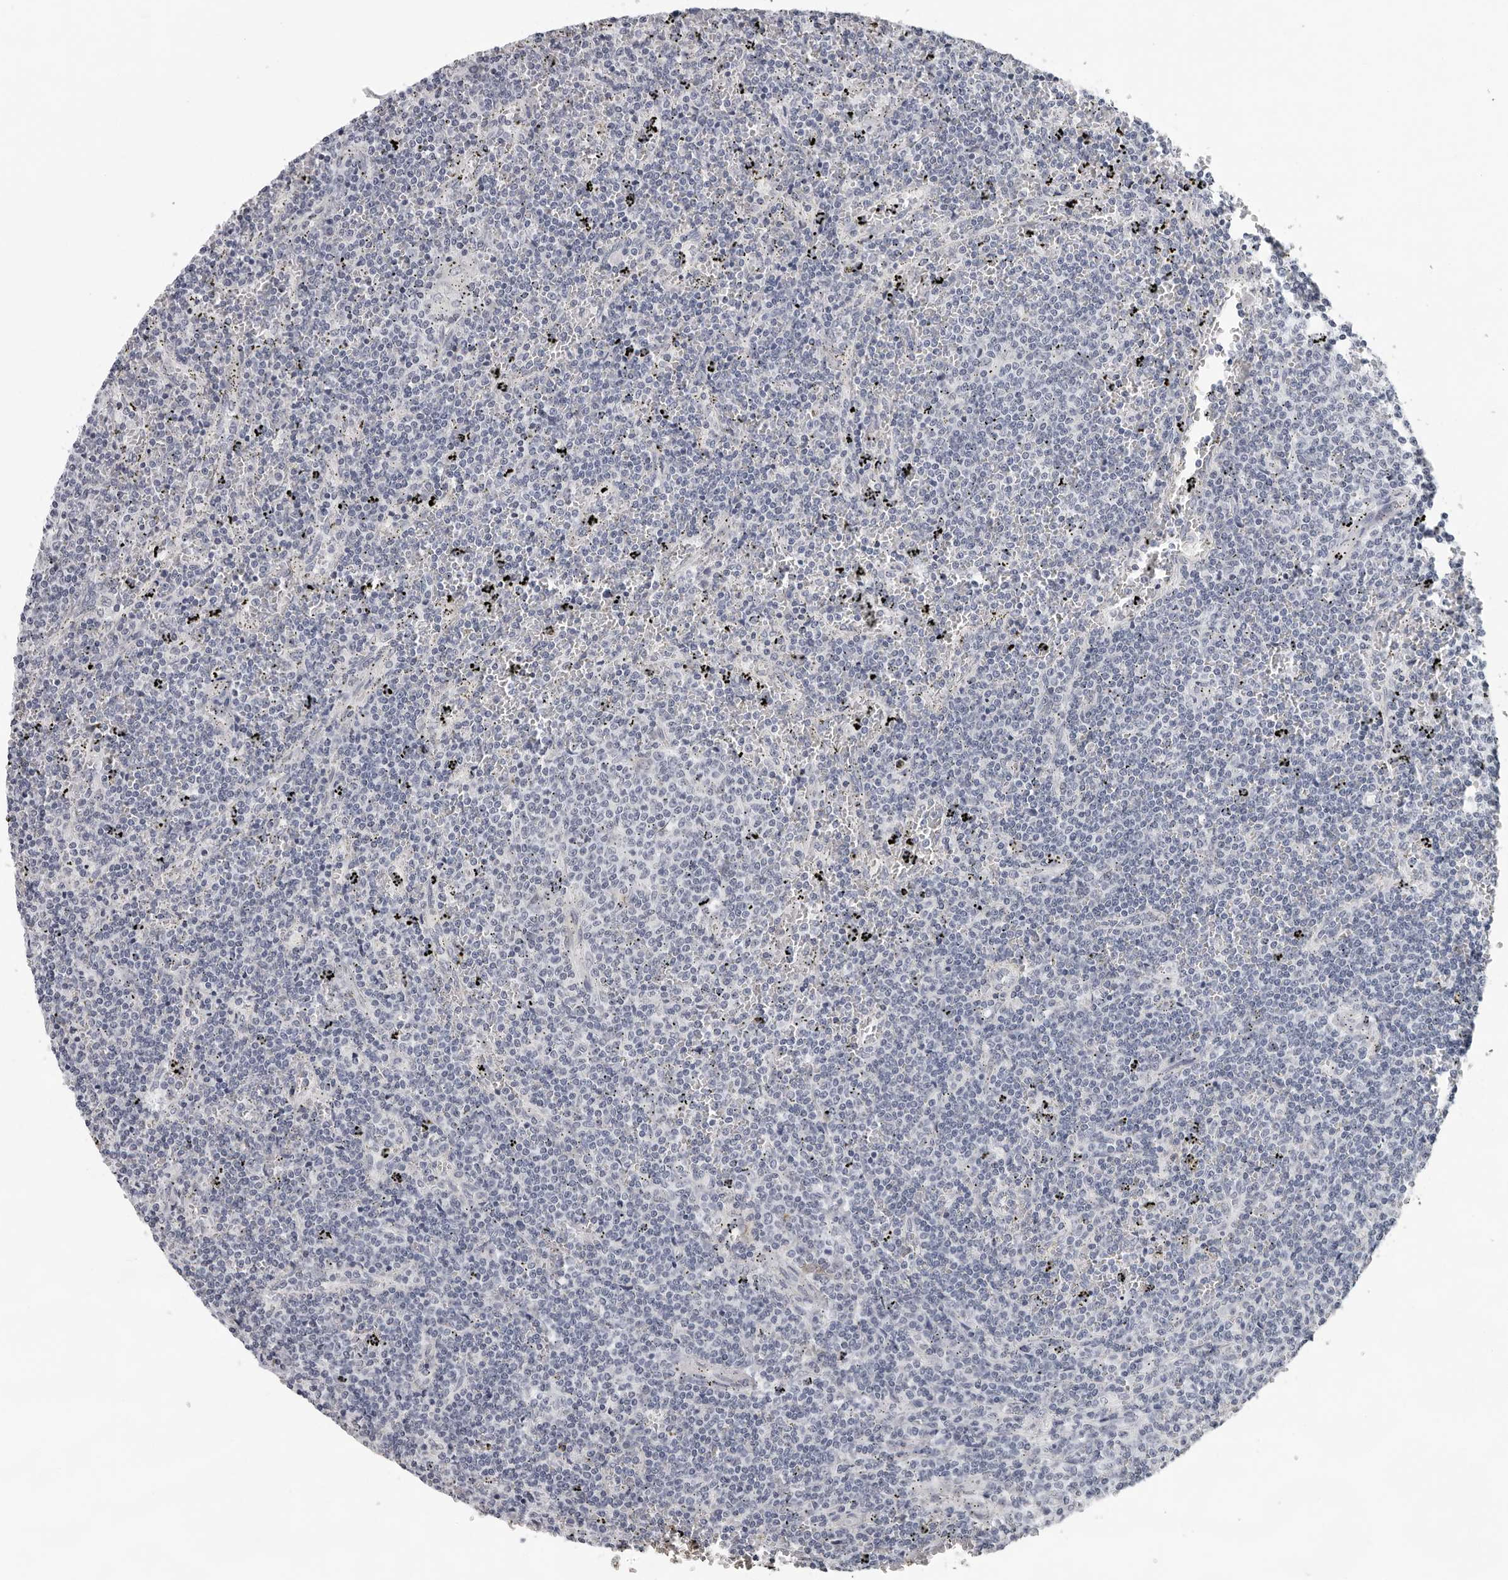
{"staining": {"intensity": "negative", "quantity": "none", "location": "none"}, "tissue": "lymphoma", "cell_type": "Tumor cells", "image_type": "cancer", "snomed": [{"axis": "morphology", "description": "Malignant lymphoma, non-Hodgkin's type, Low grade"}, {"axis": "topography", "description": "Spleen"}], "caption": "There is no significant expression in tumor cells of lymphoma.", "gene": "CCDC28B", "patient": {"sex": "female", "age": 50}}